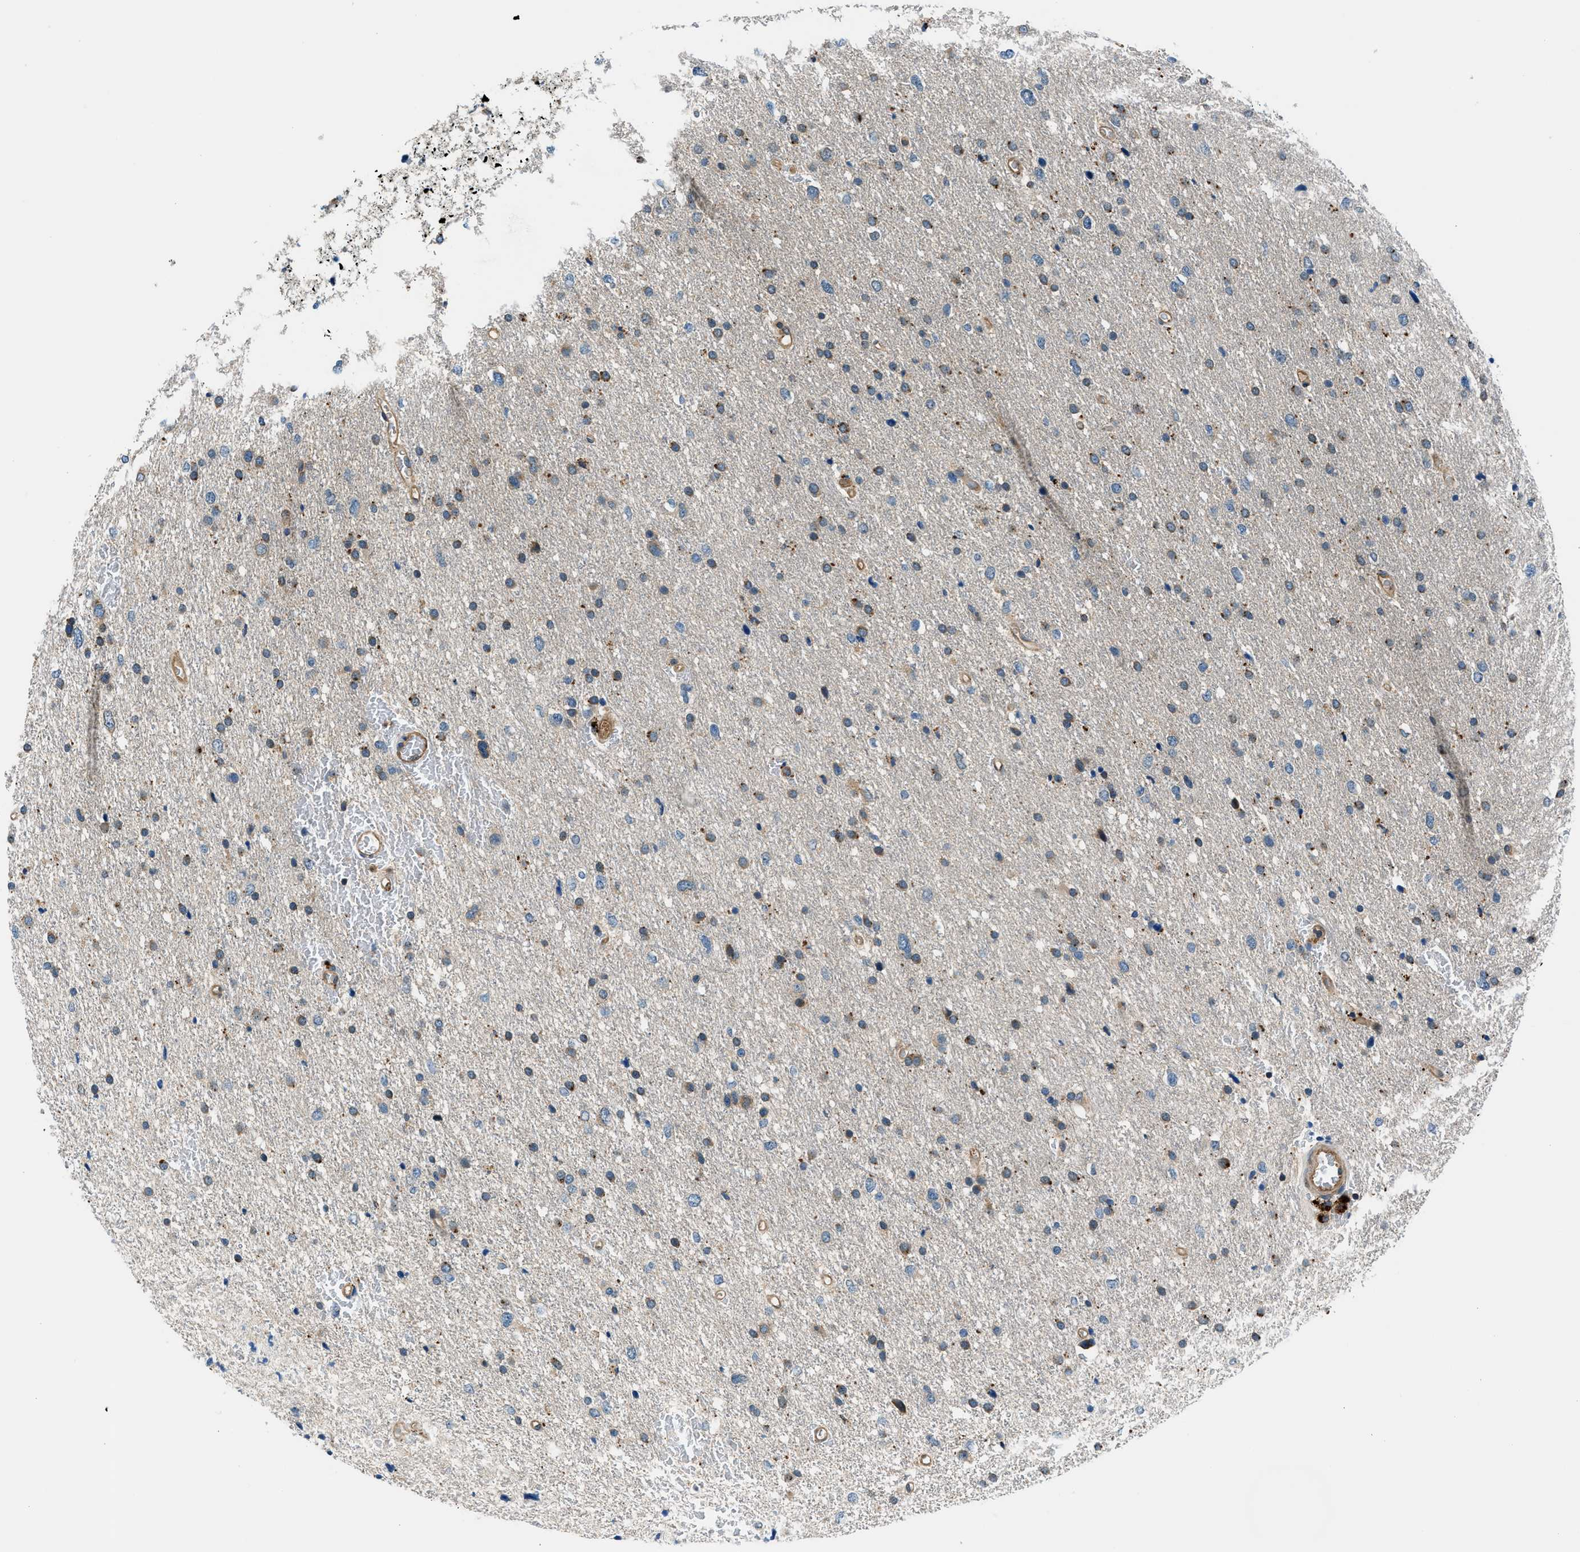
{"staining": {"intensity": "weak", "quantity": "<25%", "location": "cytoplasmic/membranous"}, "tissue": "glioma", "cell_type": "Tumor cells", "image_type": "cancer", "snomed": [{"axis": "morphology", "description": "Glioma, malignant, Low grade"}, {"axis": "topography", "description": "Brain"}], "caption": "Tumor cells show no significant protein positivity in glioma.", "gene": "SLC19A2", "patient": {"sex": "female", "age": 37}}